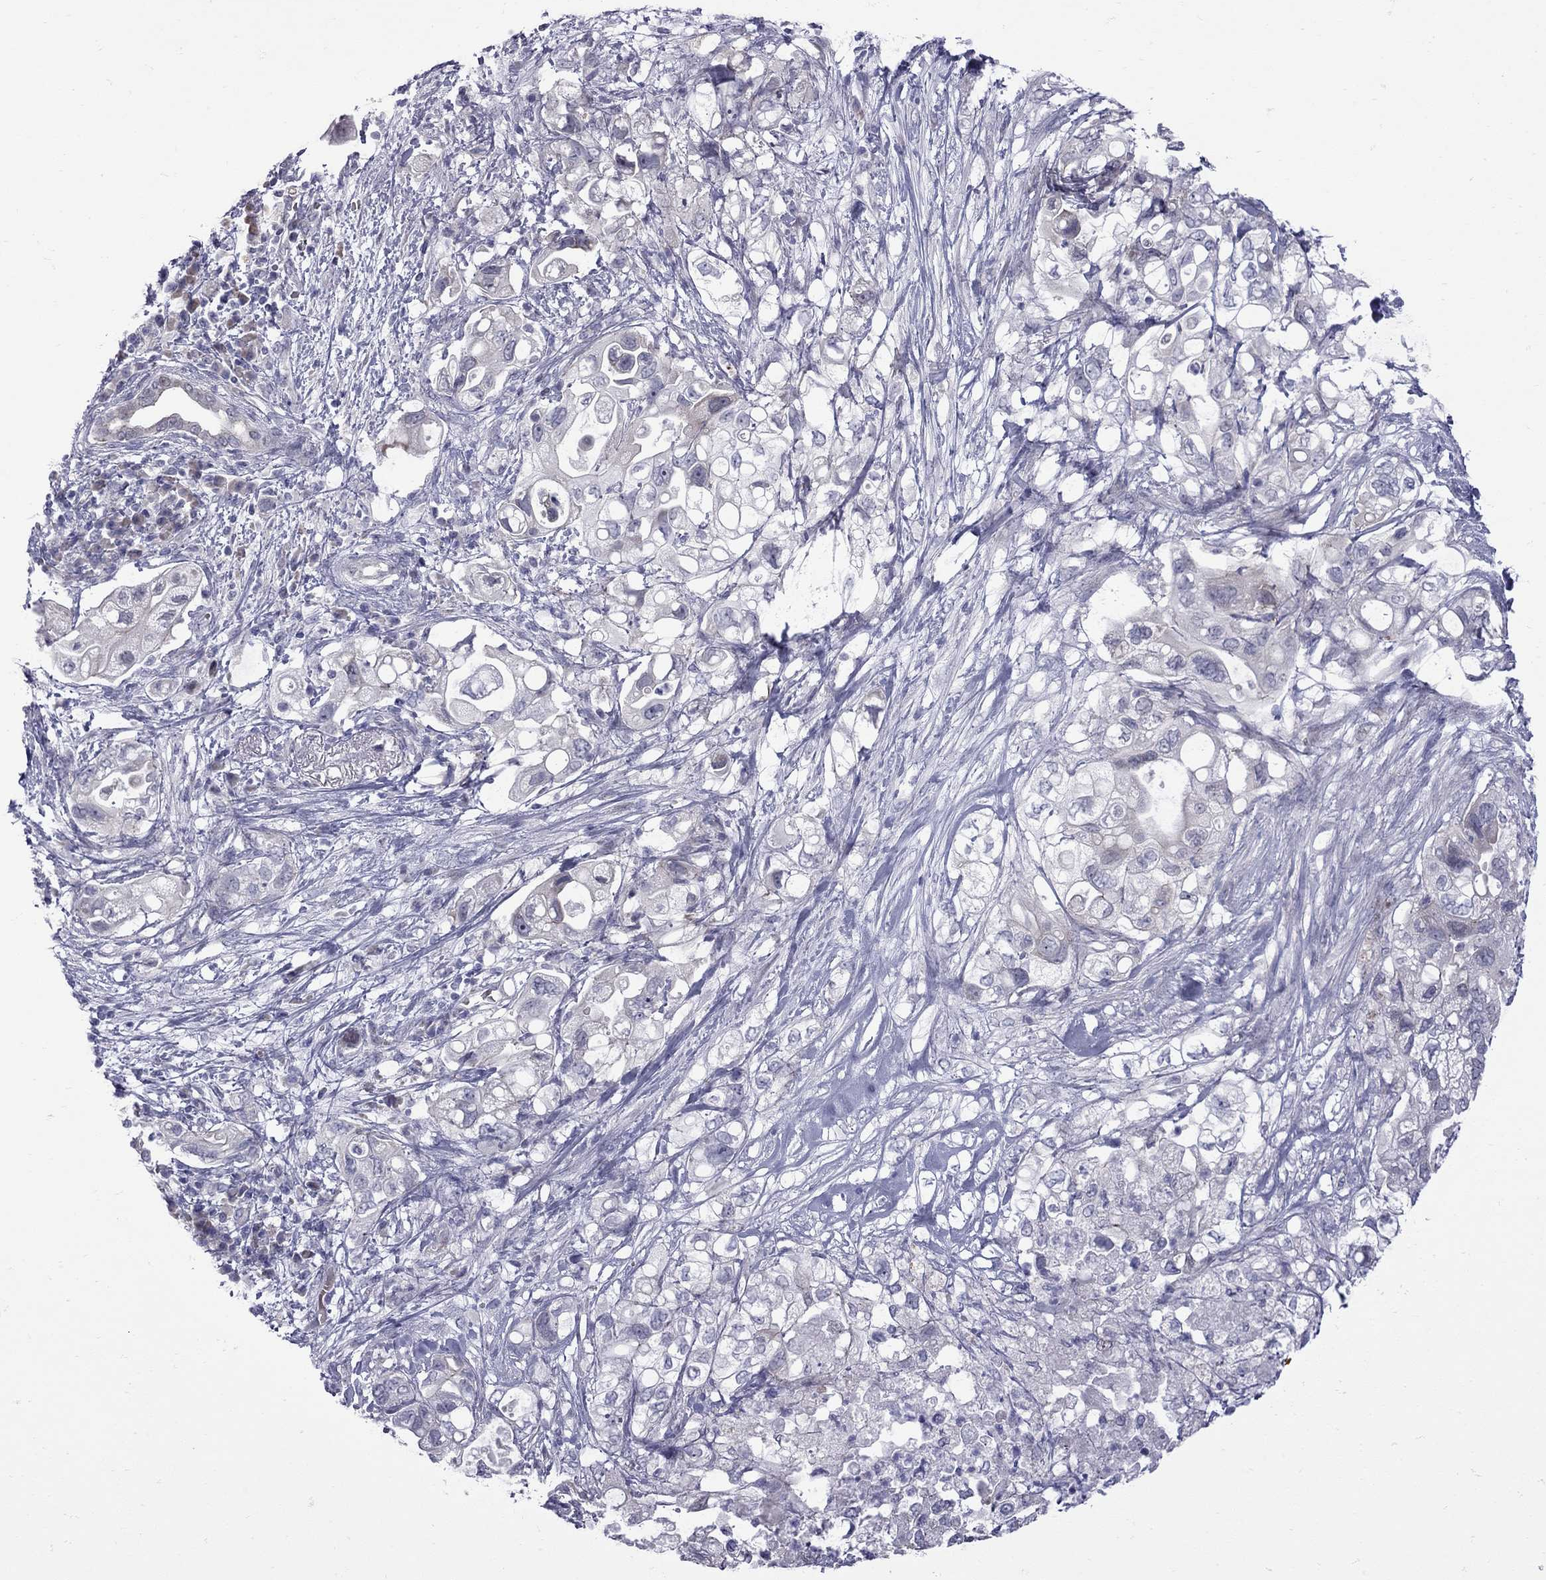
{"staining": {"intensity": "negative", "quantity": "none", "location": "none"}, "tissue": "pancreatic cancer", "cell_type": "Tumor cells", "image_type": "cancer", "snomed": [{"axis": "morphology", "description": "Adenocarcinoma, NOS"}, {"axis": "topography", "description": "Pancreas"}], "caption": "This is a photomicrograph of IHC staining of pancreatic adenocarcinoma, which shows no positivity in tumor cells. (DAB immunohistochemistry with hematoxylin counter stain).", "gene": "NRARP", "patient": {"sex": "female", "age": 72}}